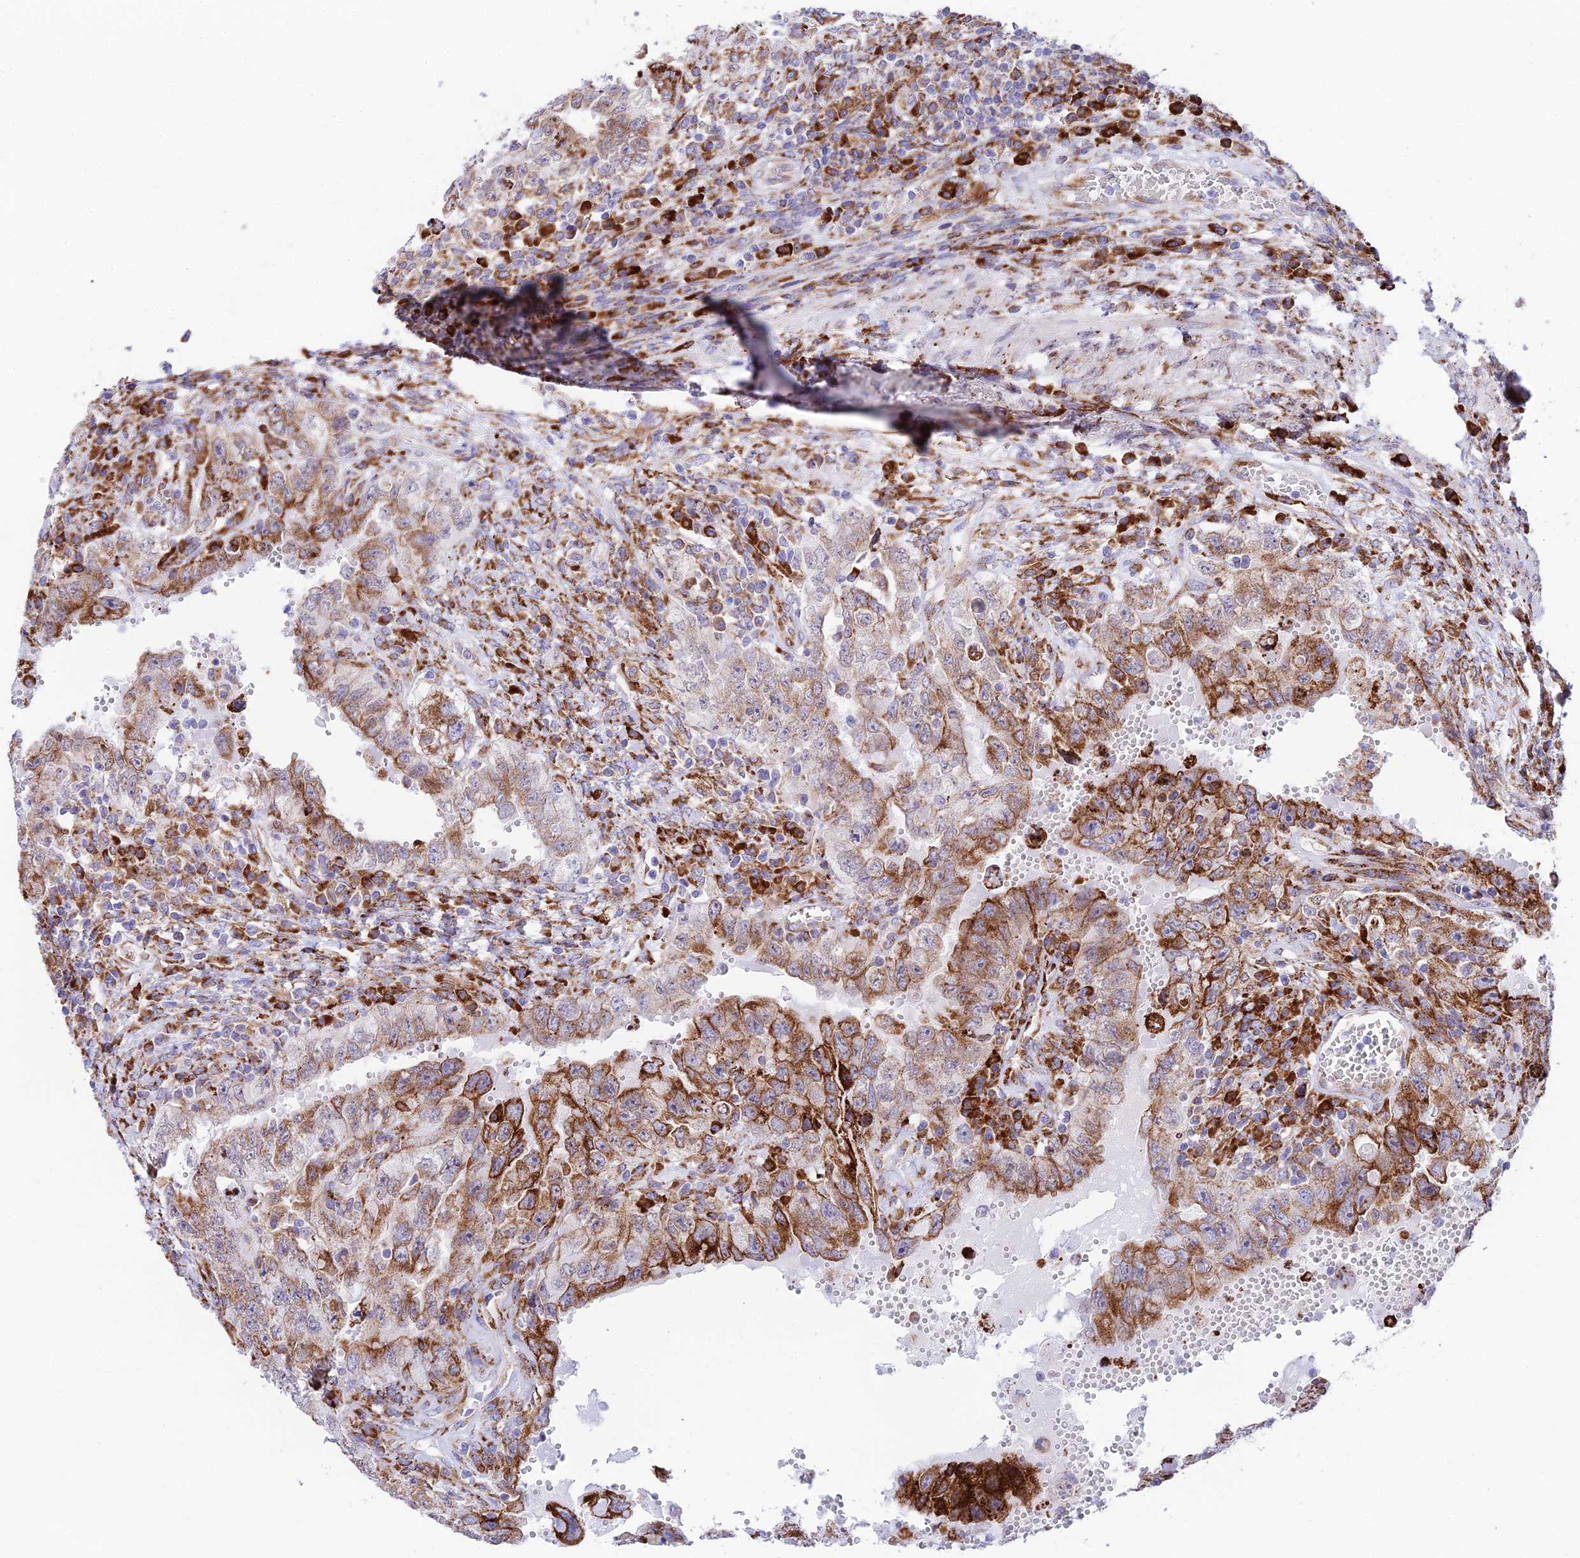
{"staining": {"intensity": "moderate", "quantity": ">75%", "location": "cytoplasmic/membranous"}, "tissue": "testis cancer", "cell_type": "Tumor cells", "image_type": "cancer", "snomed": [{"axis": "morphology", "description": "Carcinoma, Embryonal, NOS"}, {"axis": "topography", "description": "Testis"}], "caption": "Human embryonal carcinoma (testis) stained for a protein (brown) displays moderate cytoplasmic/membranous positive staining in about >75% of tumor cells.", "gene": "TUBGCP6", "patient": {"sex": "male", "age": 26}}